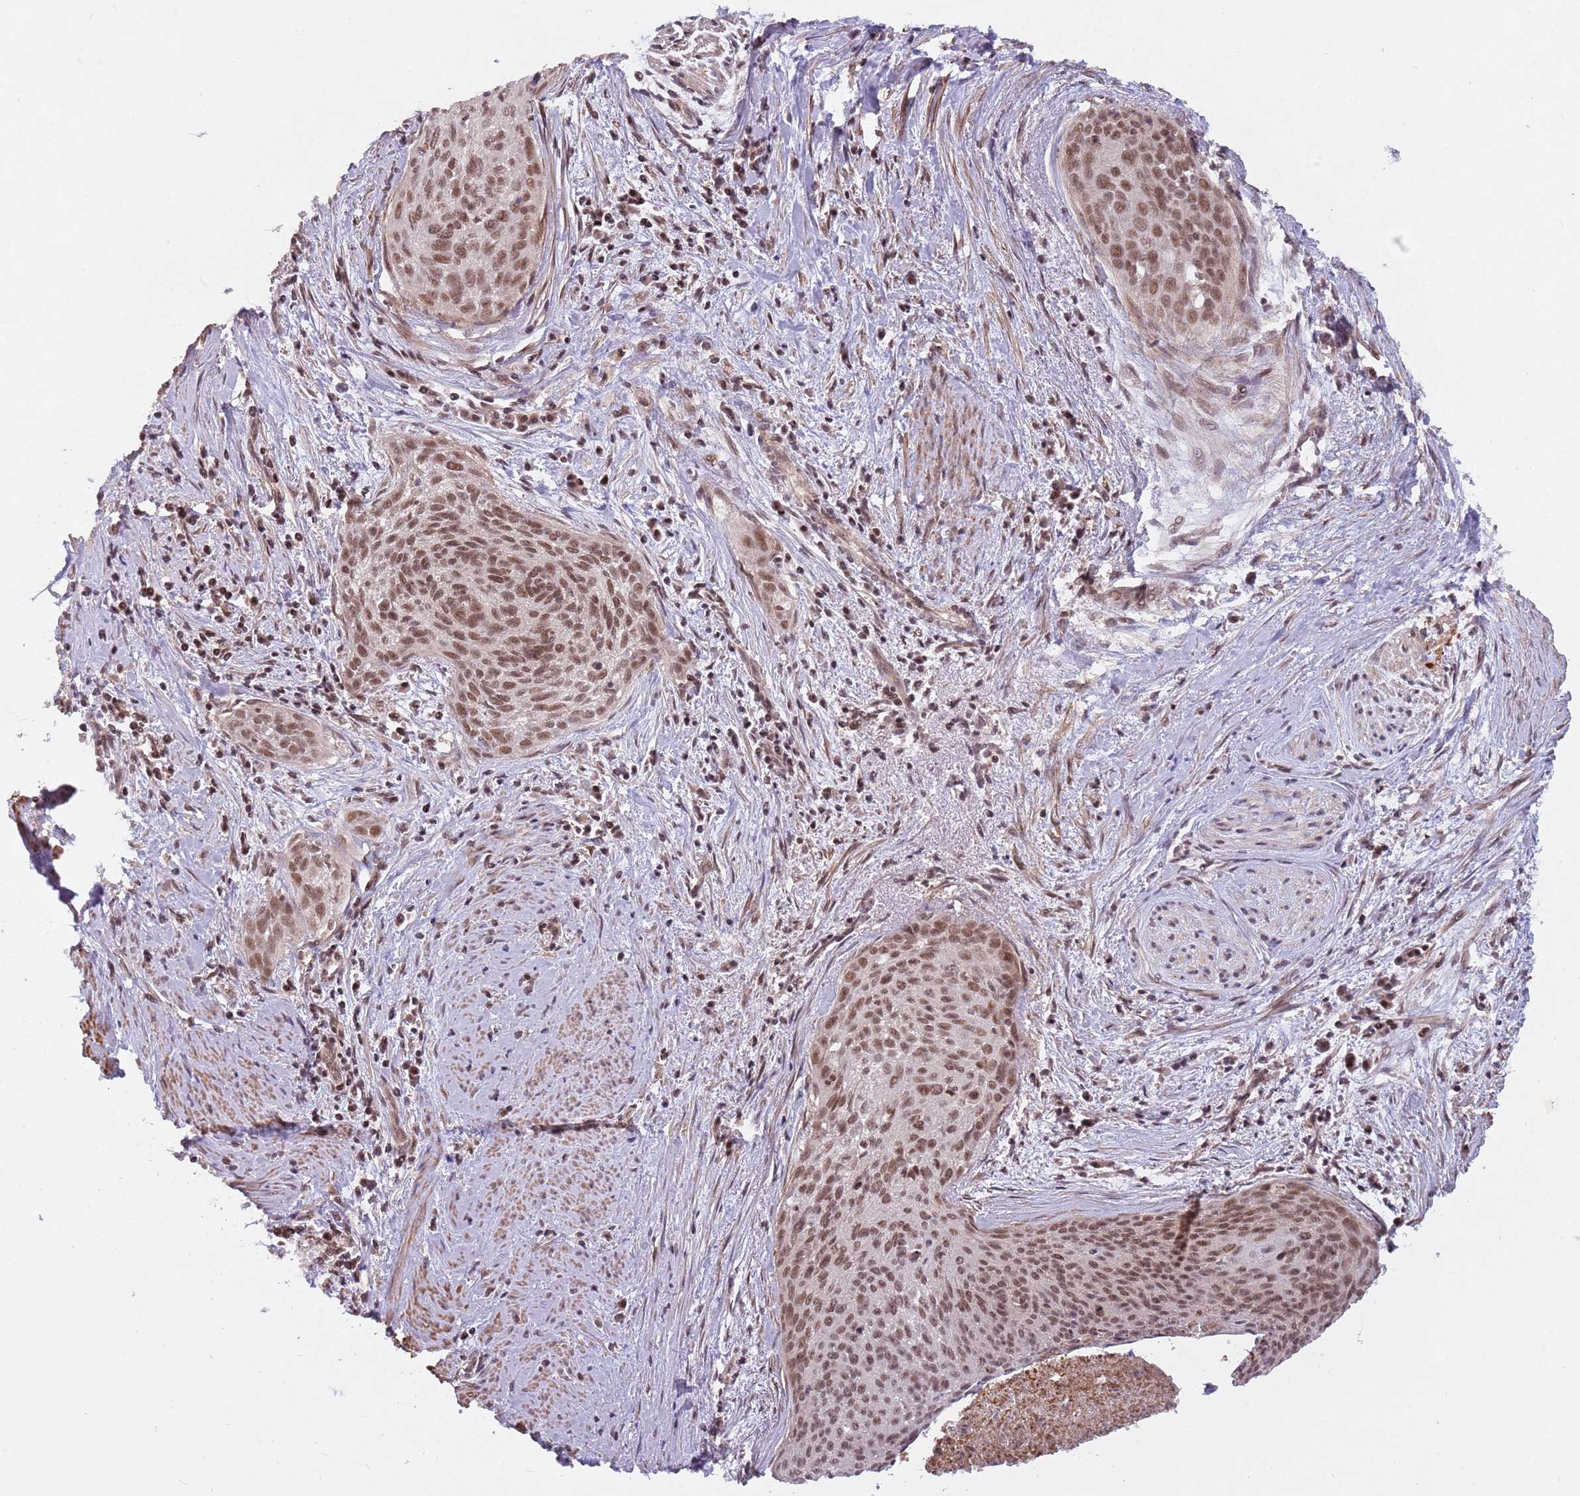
{"staining": {"intensity": "moderate", "quantity": ">75%", "location": "nuclear"}, "tissue": "cervical cancer", "cell_type": "Tumor cells", "image_type": "cancer", "snomed": [{"axis": "morphology", "description": "Squamous cell carcinoma, NOS"}, {"axis": "topography", "description": "Cervix"}], "caption": "Immunohistochemical staining of cervical squamous cell carcinoma demonstrates moderate nuclear protein expression in approximately >75% of tumor cells.", "gene": "SUDS3", "patient": {"sex": "female", "age": 55}}